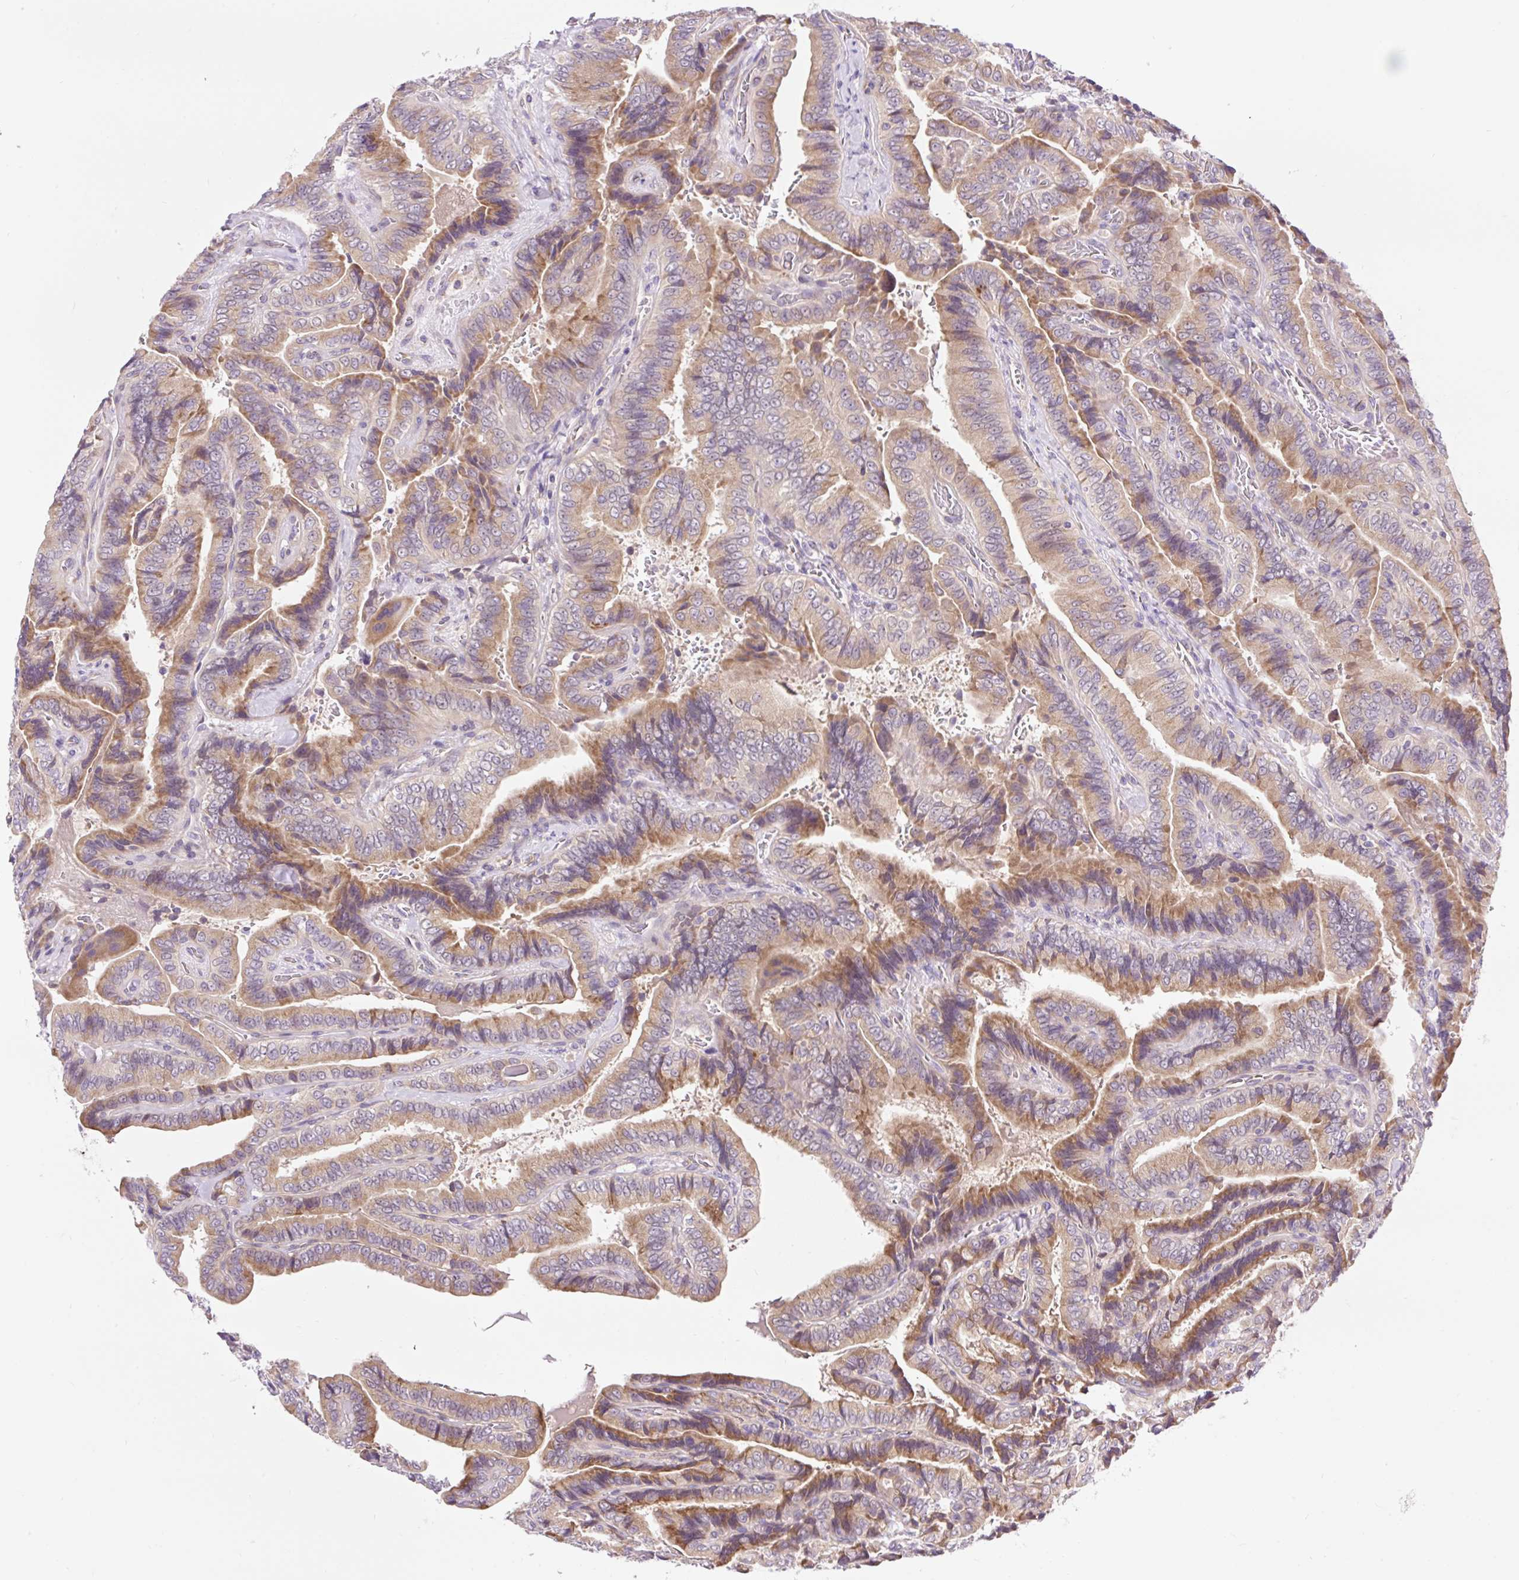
{"staining": {"intensity": "moderate", "quantity": "25%-75%", "location": "cytoplasmic/membranous"}, "tissue": "thyroid cancer", "cell_type": "Tumor cells", "image_type": "cancer", "snomed": [{"axis": "morphology", "description": "Papillary adenocarcinoma, NOS"}, {"axis": "topography", "description": "Thyroid gland"}], "caption": "Immunohistochemical staining of papillary adenocarcinoma (thyroid) reveals medium levels of moderate cytoplasmic/membranous positivity in approximately 25%-75% of tumor cells. (Stains: DAB (3,3'-diaminobenzidine) in brown, nuclei in blue, Microscopy: brightfield microscopy at high magnification).", "gene": "GPR45", "patient": {"sex": "male", "age": 61}}